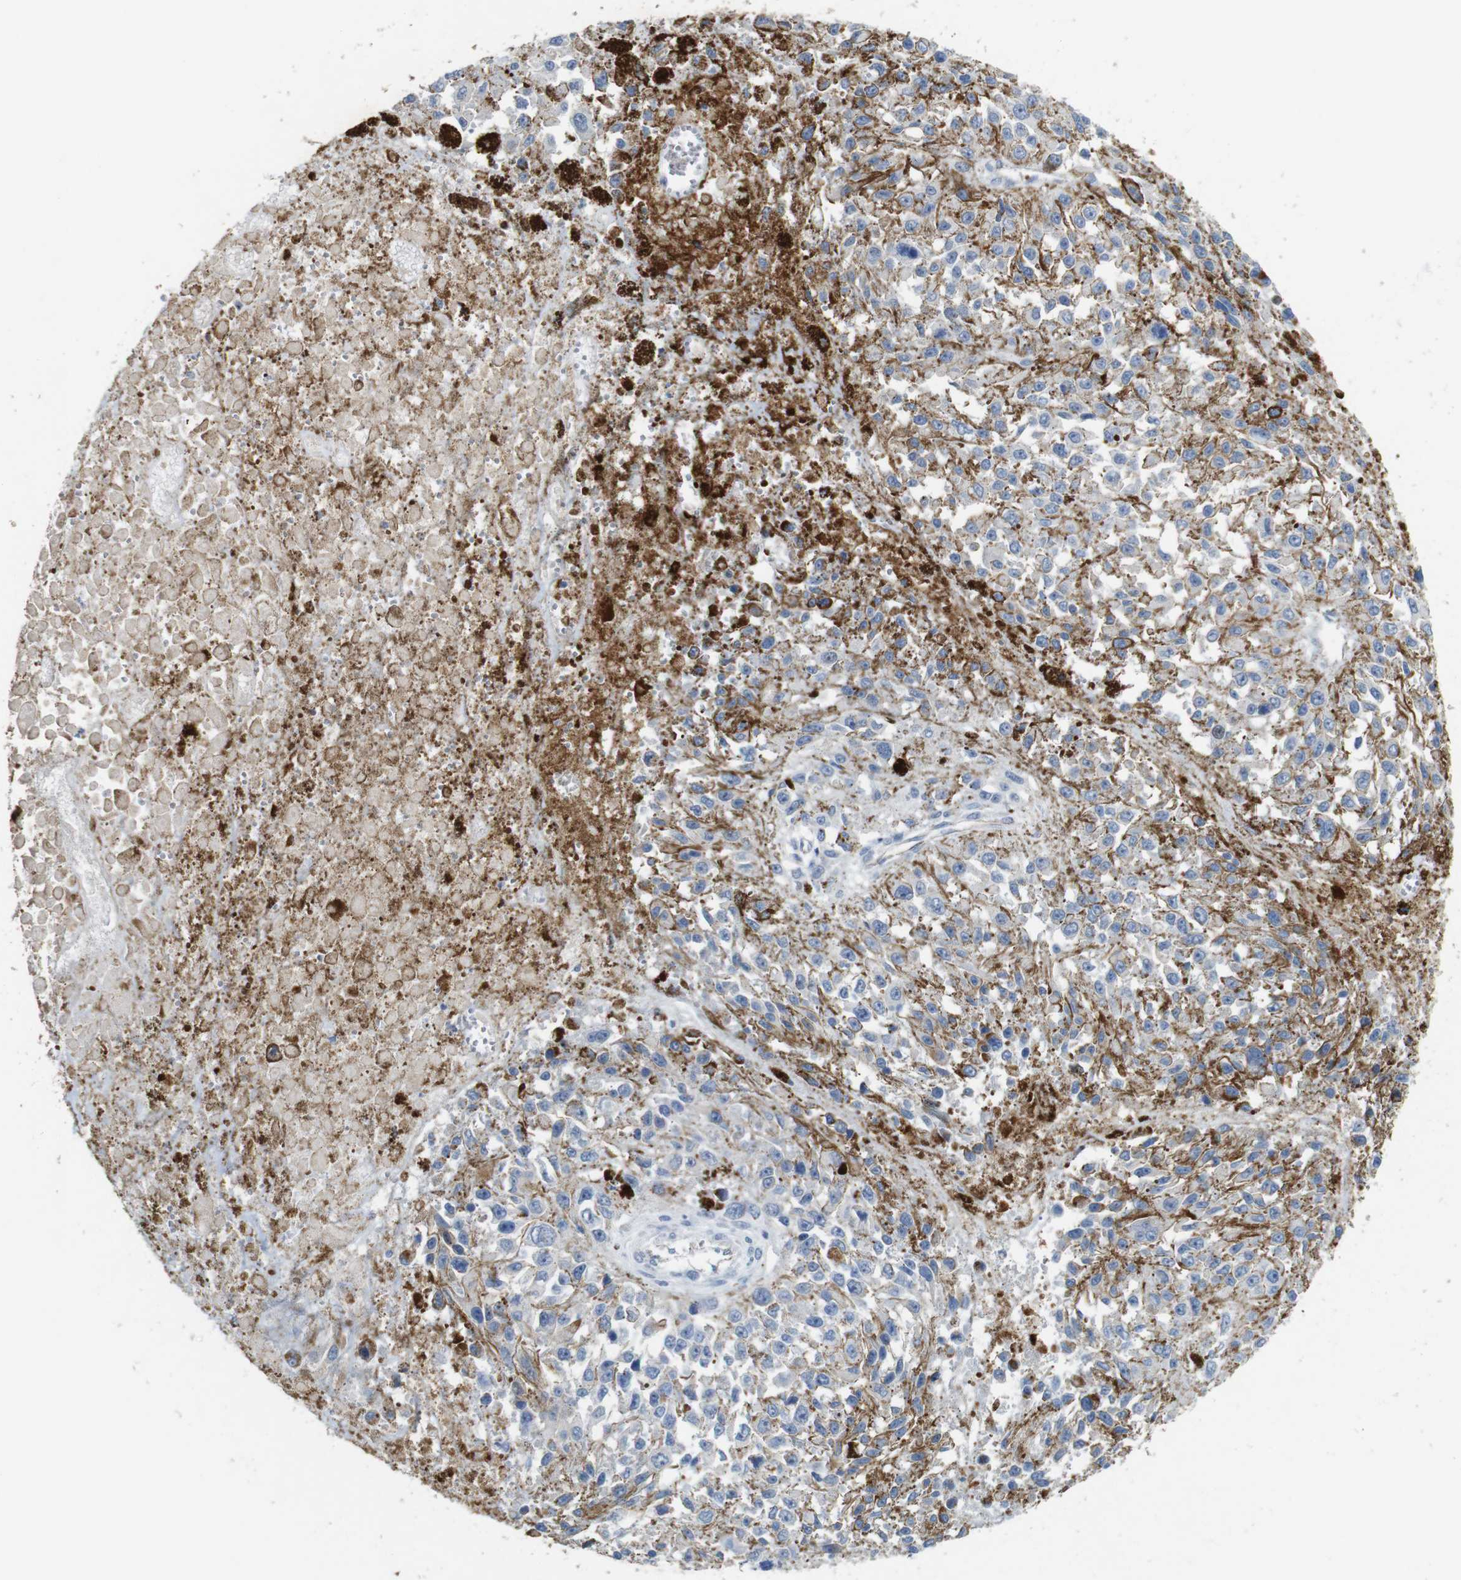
{"staining": {"intensity": "negative", "quantity": "none", "location": "none"}, "tissue": "melanoma", "cell_type": "Tumor cells", "image_type": "cancer", "snomed": [{"axis": "morphology", "description": "Malignant melanoma, Metastatic site"}, {"axis": "topography", "description": "Lymph node"}], "caption": "DAB (3,3'-diaminobenzidine) immunohistochemical staining of human malignant melanoma (metastatic site) demonstrates no significant expression in tumor cells.", "gene": "NHLRC3", "patient": {"sex": "male", "age": 59}}